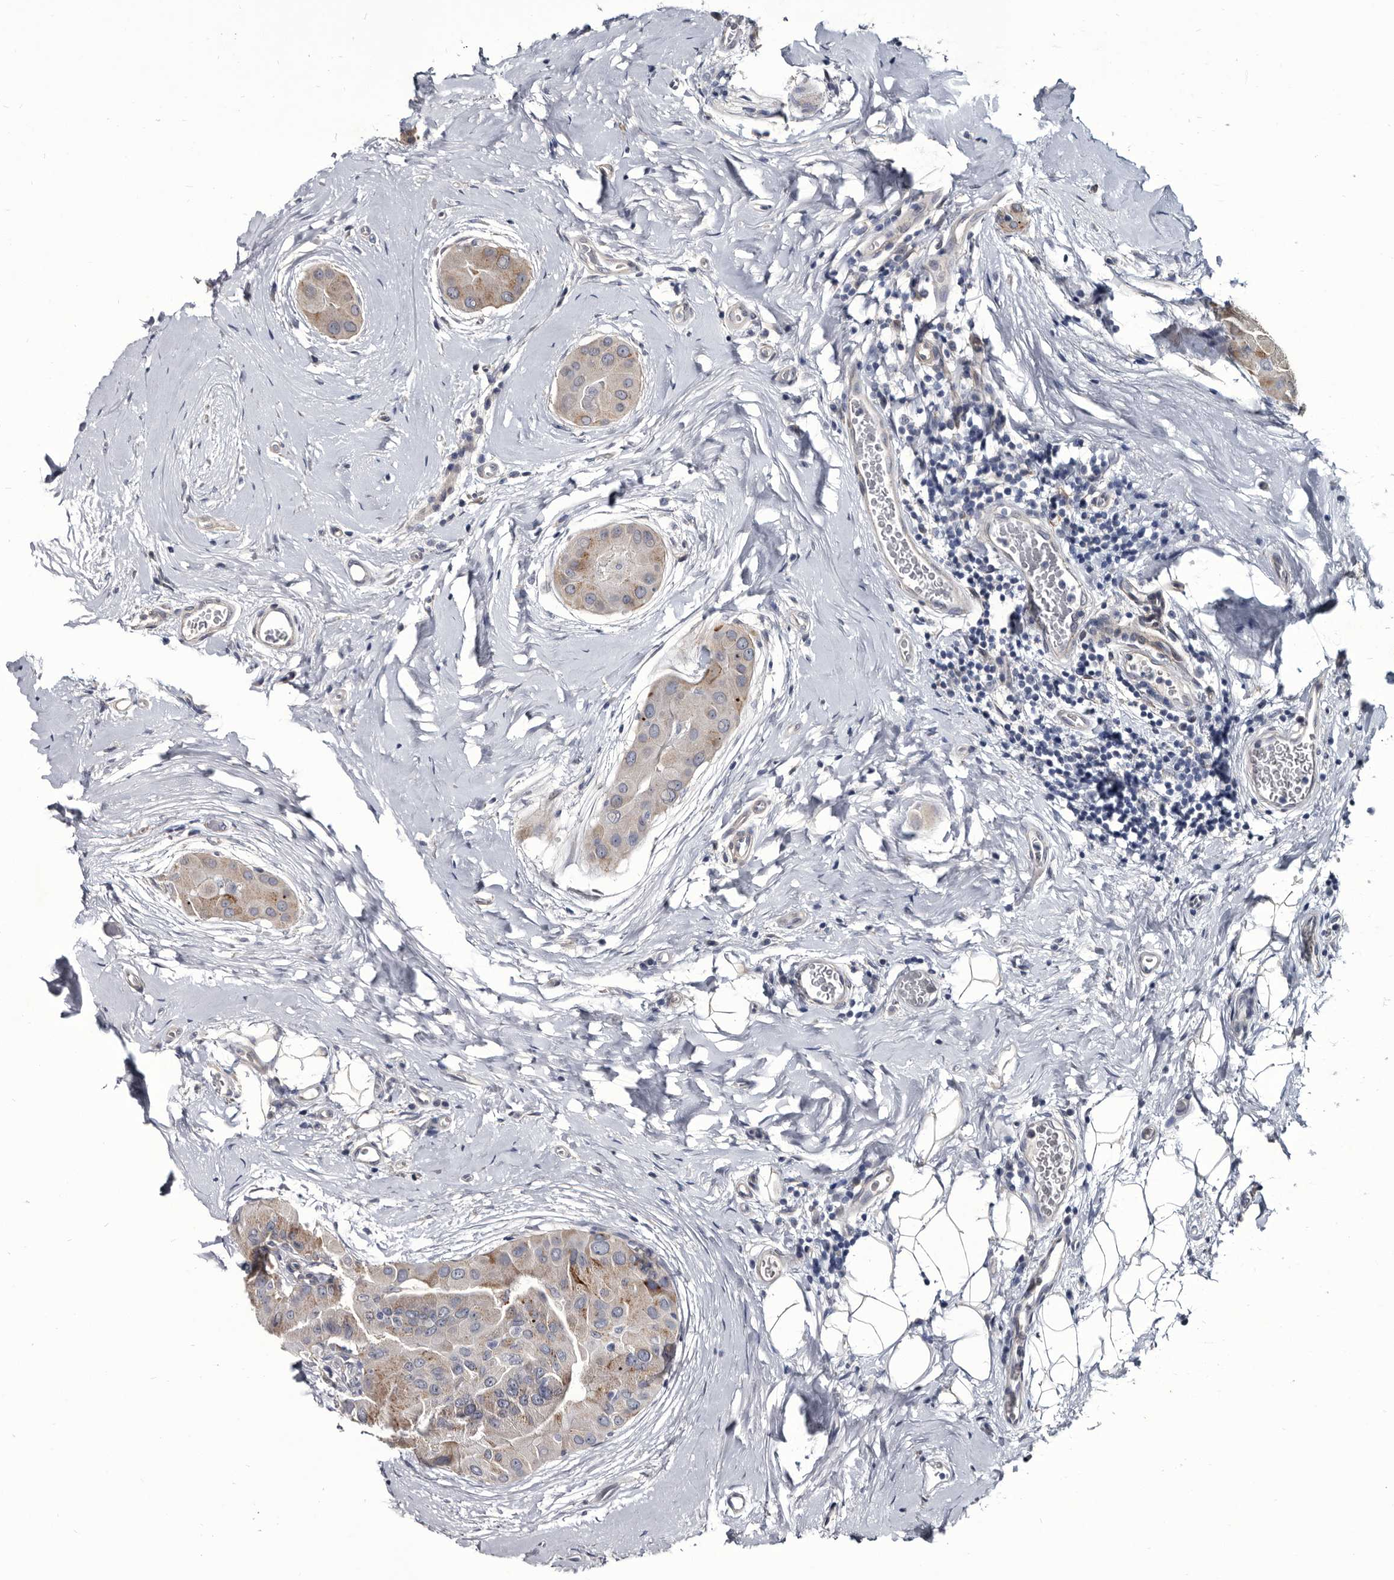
{"staining": {"intensity": "weak", "quantity": "25%-75%", "location": "cytoplasmic/membranous"}, "tissue": "thyroid cancer", "cell_type": "Tumor cells", "image_type": "cancer", "snomed": [{"axis": "morphology", "description": "Papillary adenocarcinoma, NOS"}, {"axis": "topography", "description": "Thyroid gland"}], "caption": "High-magnification brightfield microscopy of thyroid cancer stained with DAB (brown) and counterstained with hematoxylin (blue). tumor cells exhibit weak cytoplasmic/membranous expression is identified in about25%-75% of cells. (brown staining indicates protein expression, while blue staining denotes nuclei).", "gene": "PROM1", "patient": {"sex": "male", "age": 33}}